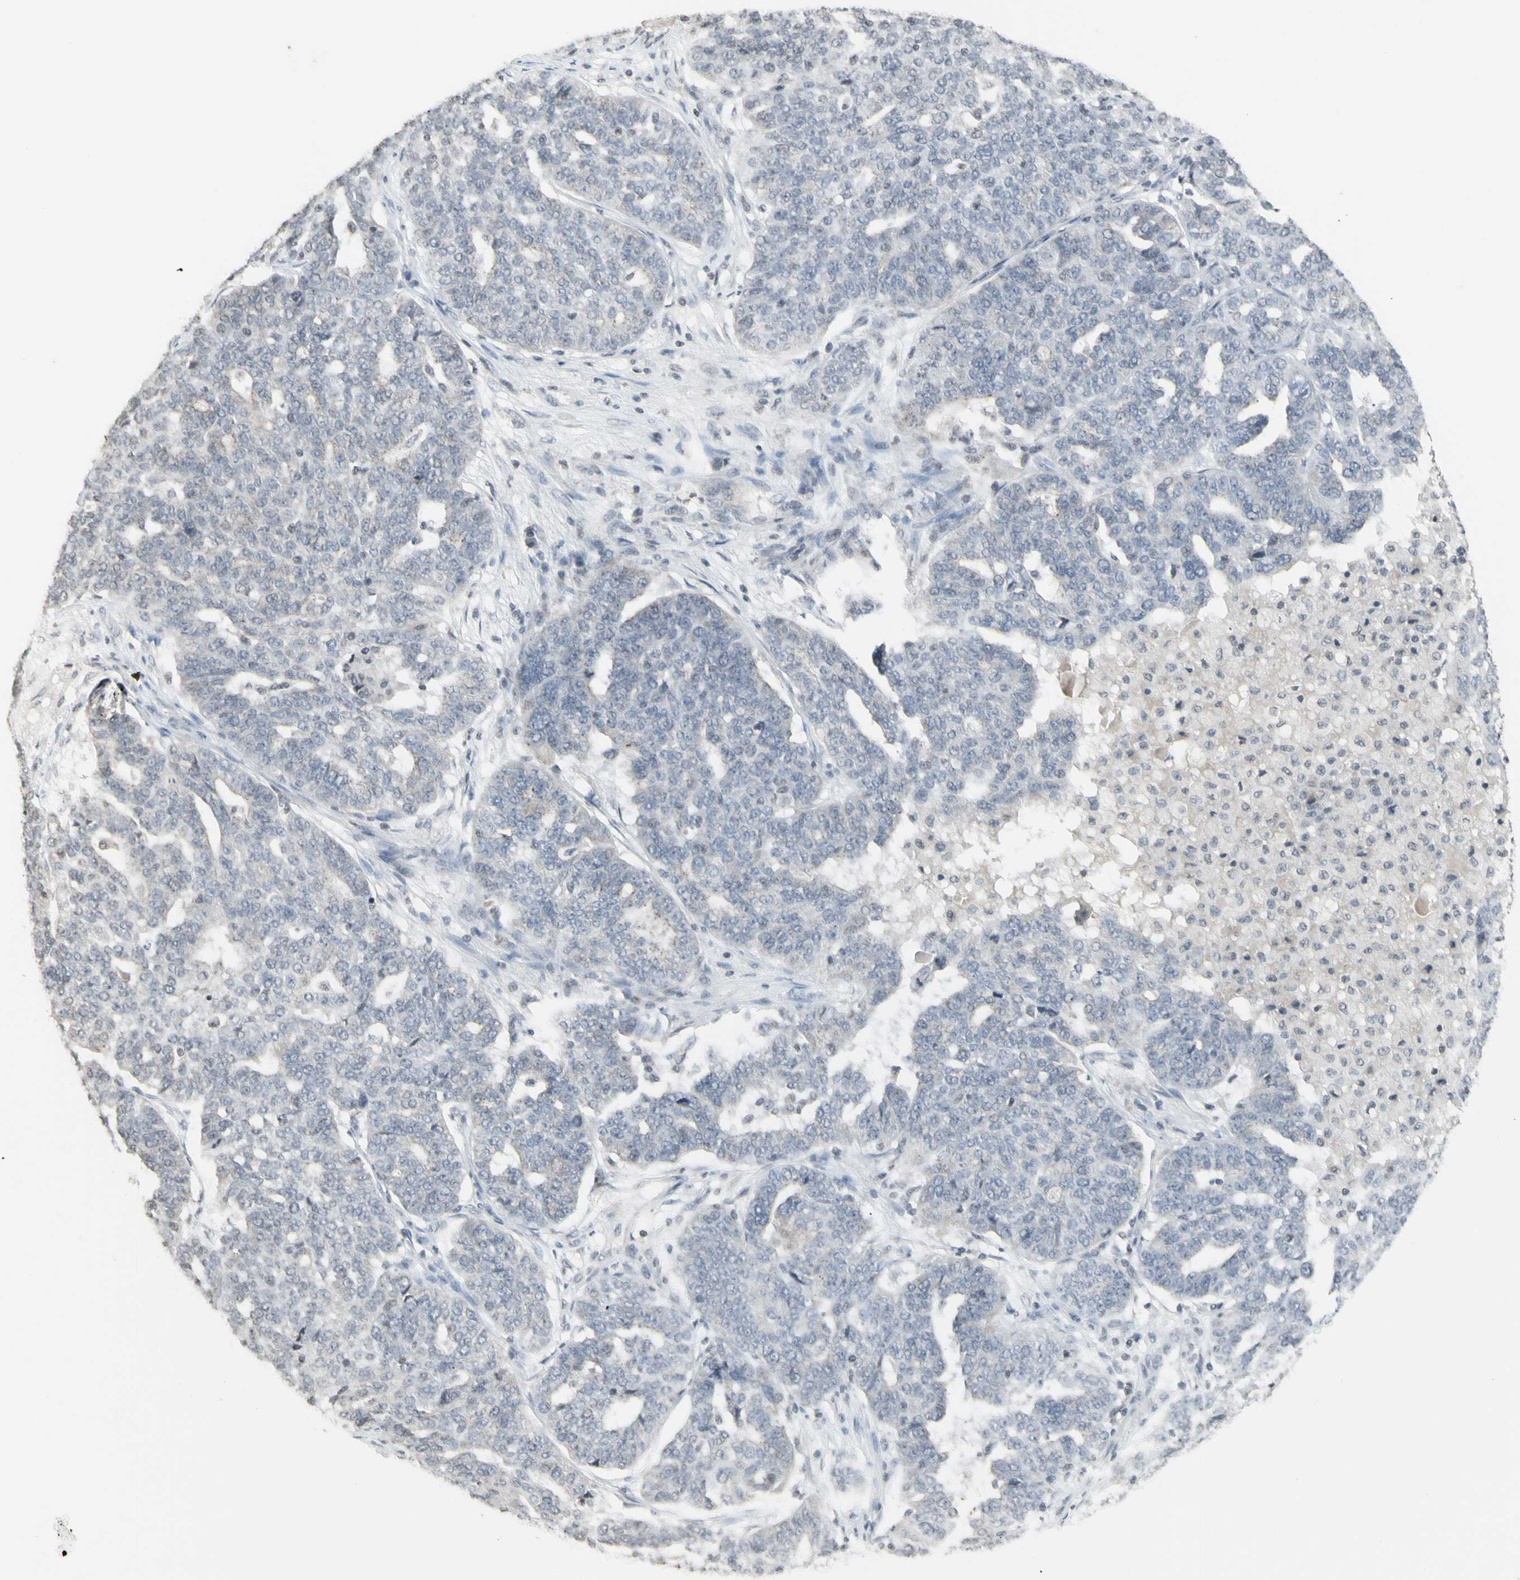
{"staining": {"intensity": "negative", "quantity": "none", "location": "none"}, "tissue": "ovarian cancer", "cell_type": "Tumor cells", "image_type": "cancer", "snomed": [{"axis": "morphology", "description": "Cystadenocarcinoma, serous, NOS"}, {"axis": "topography", "description": "Ovary"}], "caption": "Immunohistochemistry image of ovarian cancer stained for a protein (brown), which reveals no expression in tumor cells.", "gene": "MUC5AC", "patient": {"sex": "female", "age": 59}}